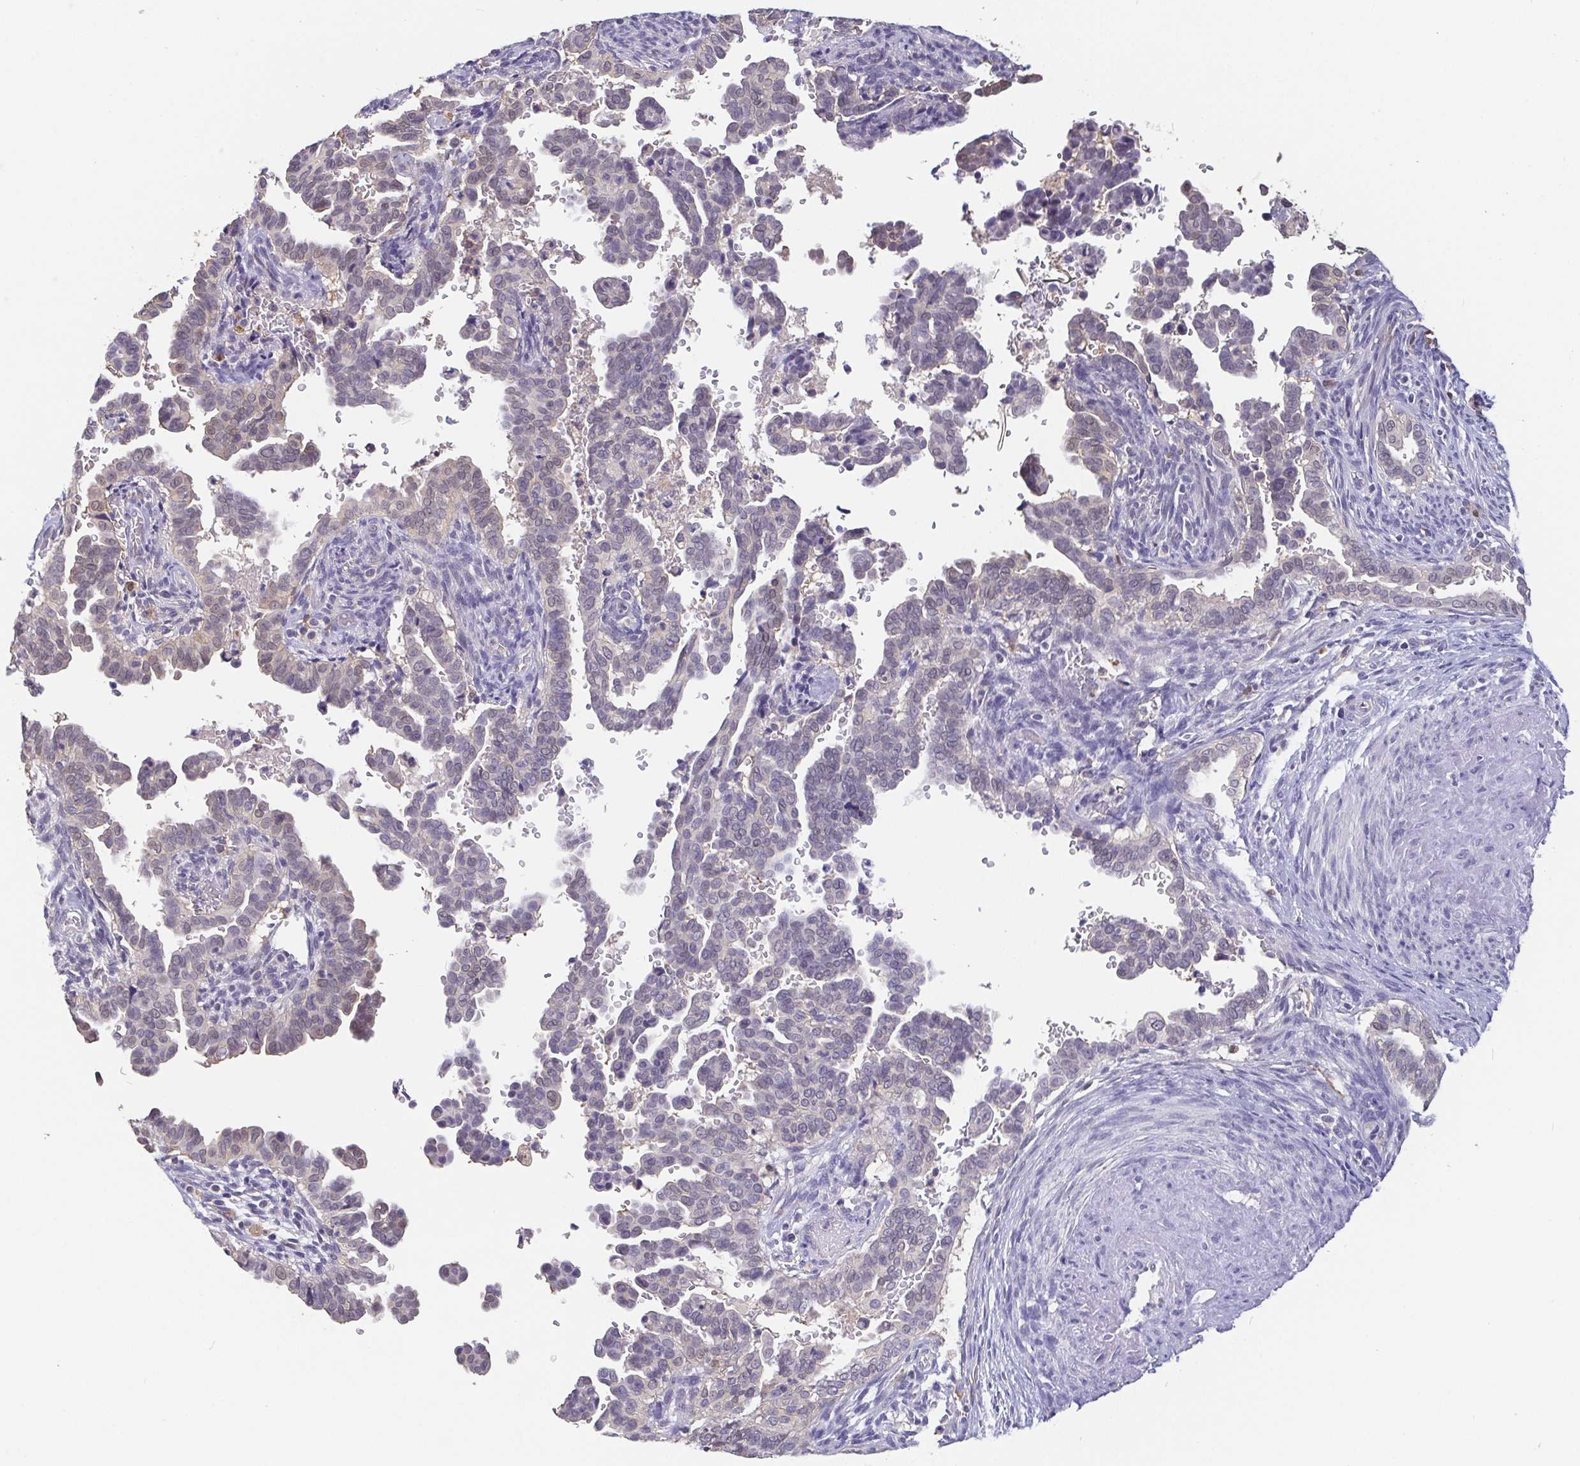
{"staining": {"intensity": "weak", "quantity": "<25%", "location": "cytoplasmic/membranous"}, "tissue": "cervical cancer", "cell_type": "Tumor cells", "image_type": "cancer", "snomed": [{"axis": "morphology", "description": "Adenocarcinoma, NOS"}, {"axis": "morphology", "description": "Adenocarcinoma, Low grade"}, {"axis": "topography", "description": "Cervix"}], "caption": "The IHC micrograph has no significant positivity in tumor cells of cervical cancer (adenocarcinoma (low-grade)) tissue.", "gene": "IDH1", "patient": {"sex": "female", "age": 35}}